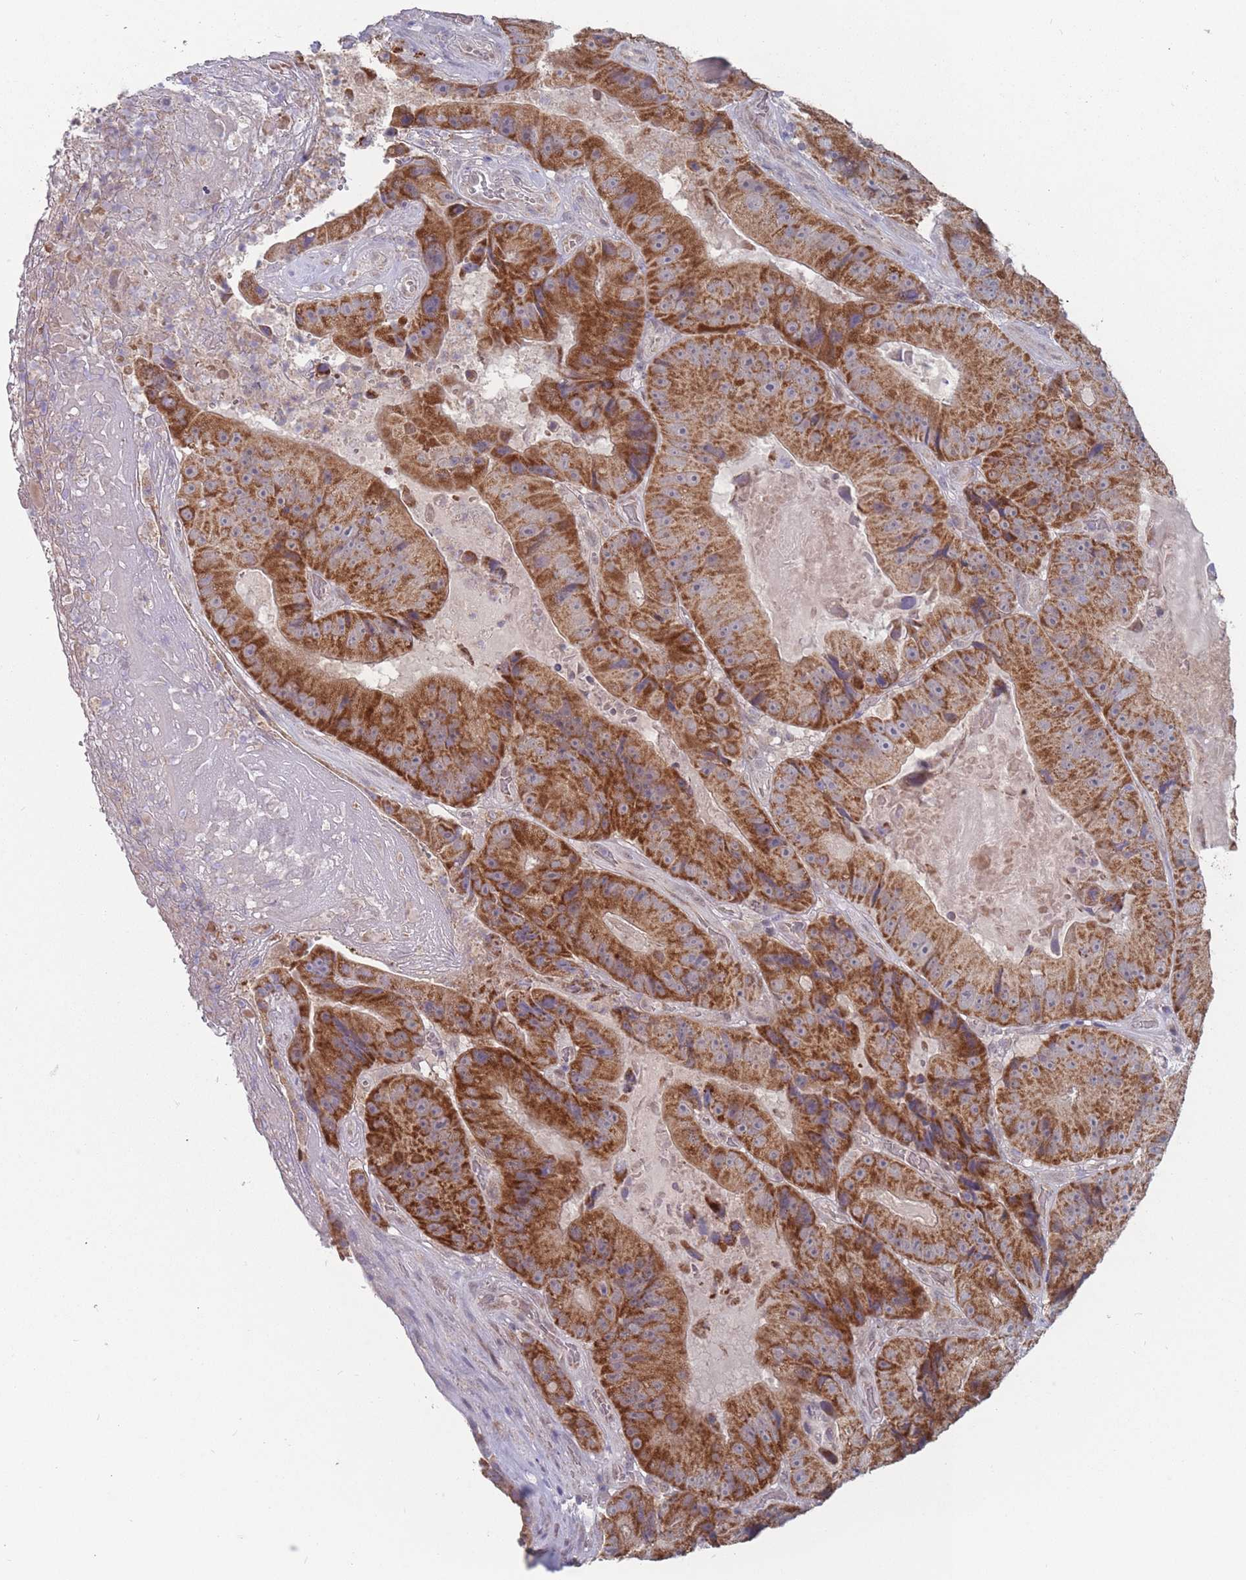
{"staining": {"intensity": "strong", "quantity": ">75%", "location": "cytoplasmic/membranous"}, "tissue": "colorectal cancer", "cell_type": "Tumor cells", "image_type": "cancer", "snomed": [{"axis": "morphology", "description": "Adenocarcinoma, NOS"}, {"axis": "topography", "description": "Colon"}], "caption": "DAB (3,3'-diaminobenzidine) immunohistochemical staining of human adenocarcinoma (colorectal) exhibits strong cytoplasmic/membranous protein positivity in about >75% of tumor cells.", "gene": "PEX7", "patient": {"sex": "female", "age": 86}}